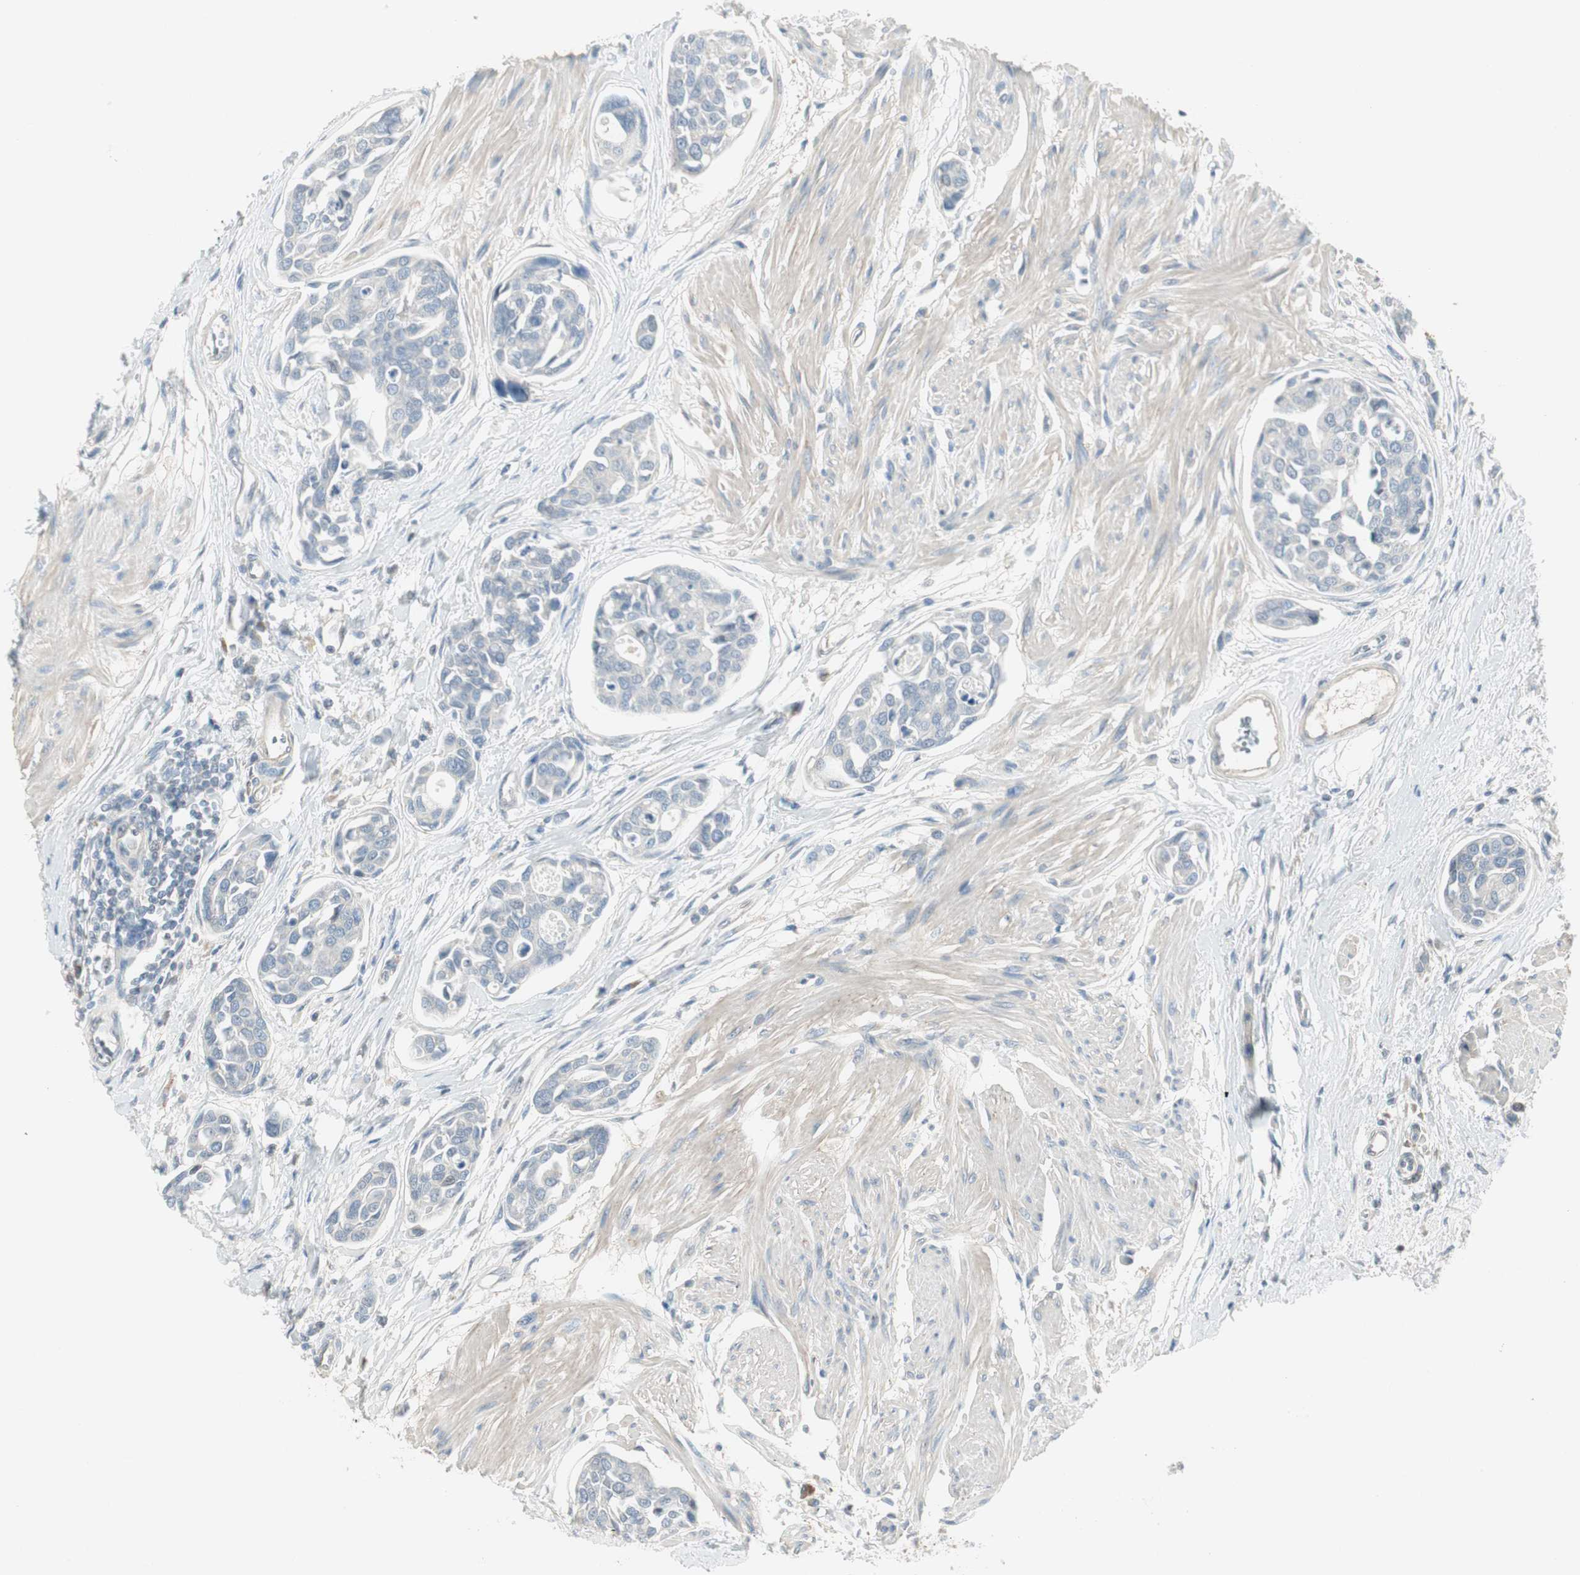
{"staining": {"intensity": "negative", "quantity": "none", "location": "none"}, "tissue": "urothelial cancer", "cell_type": "Tumor cells", "image_type": "cancer", "snomed": [{"axis": "morphology", "description": "Urothelial carcinoma, High grade"}, {"axis": "topography", "description": "Urinary bladder"}], "caption": "Immunohistochemistry of human urothelial cancer reveals no expression in tumor cells.", "gene": "EVA1A", "patient": {"sex": "male", "age": 78}}